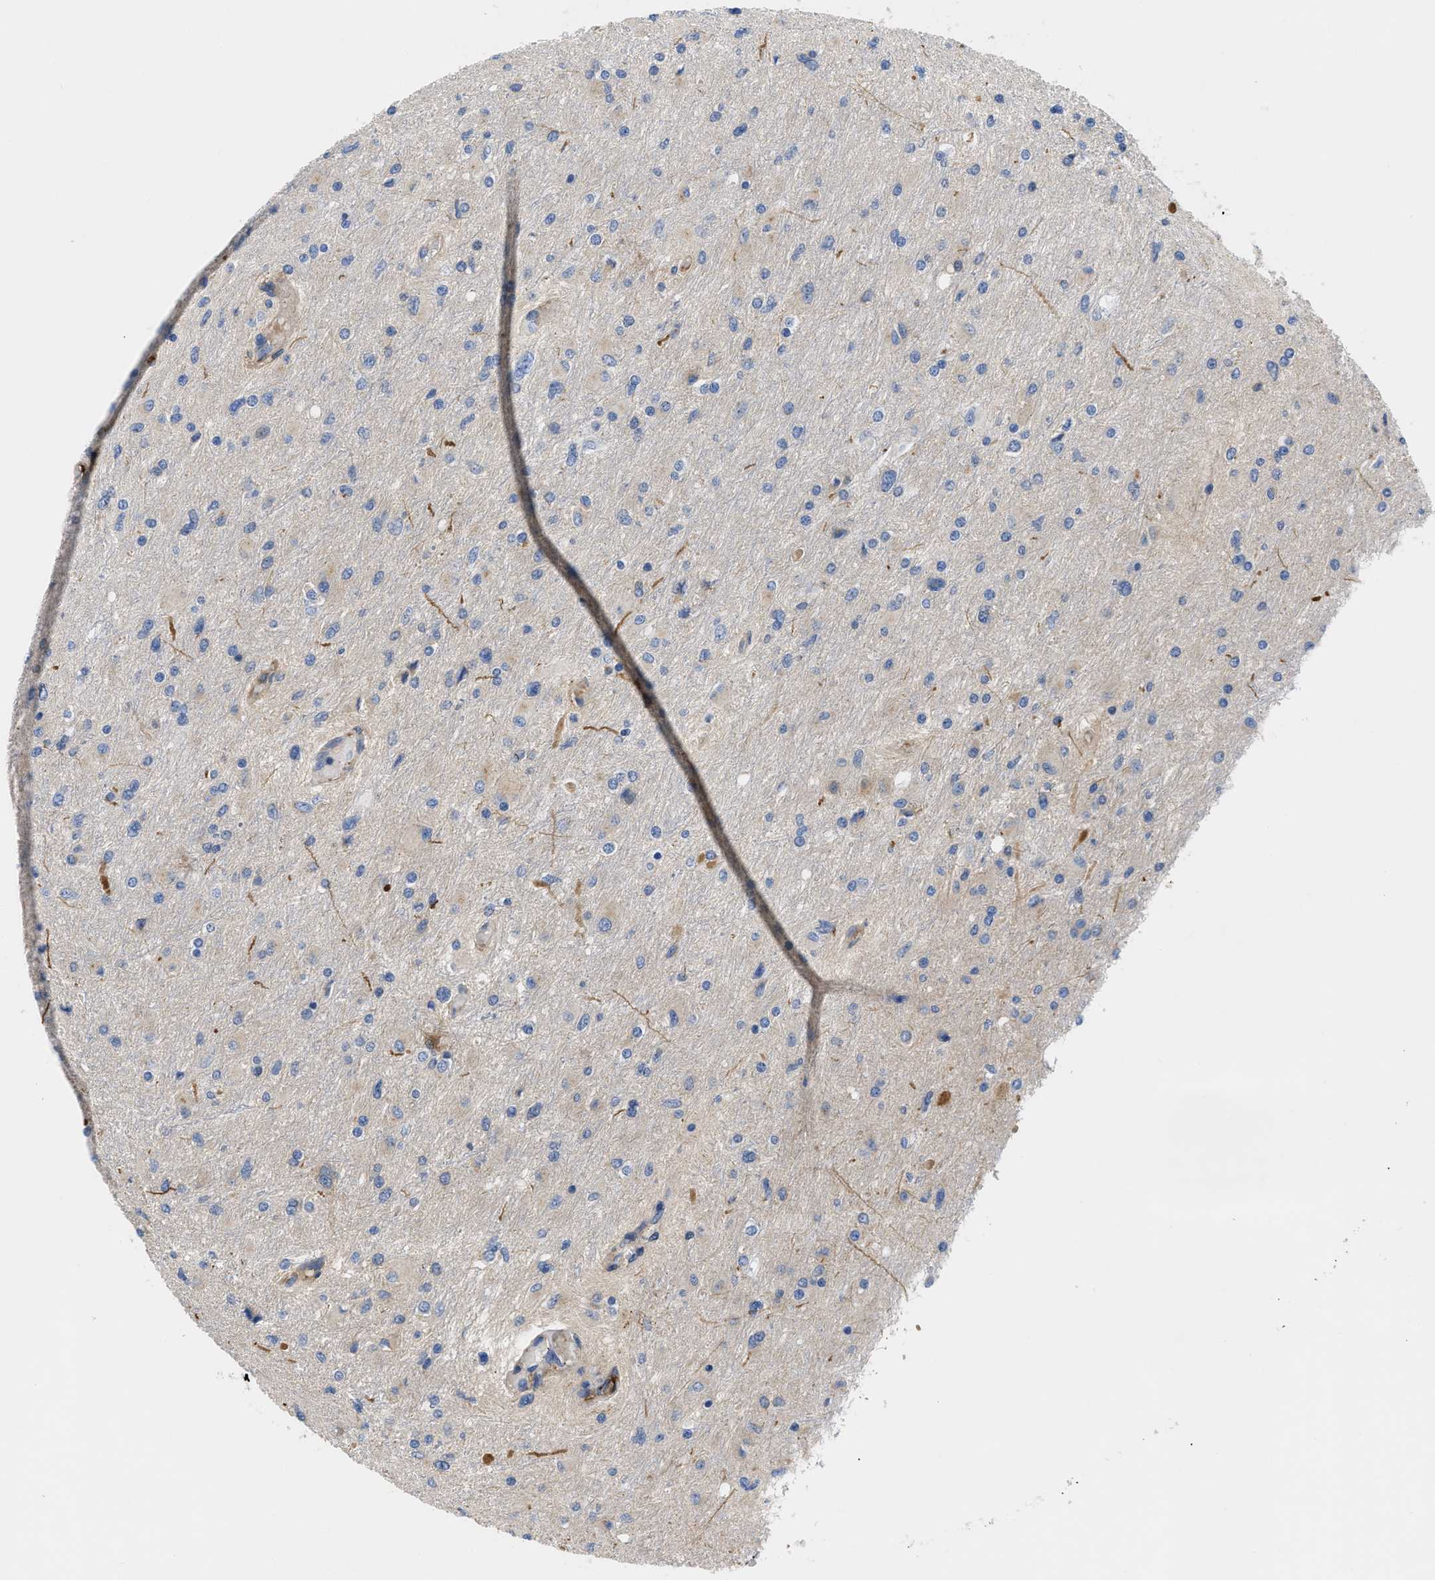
{"staining": {"intensity": "negative", "quantity": "none", "location": "none"}, "tissue": "glioma", "cell_type": "Tumor cells", "image_type": "cancer", "snomed": [{"axis": "morphology", "description": "Glioma, malignant, High grade"}, {"axis": "topography", "description": "Cerebral cortex"}], "caption": "This photomicrograph is of glioma stained with IHC to label a protein in brown with the nuclei are counter-stained blue. There is no staining in tumor cells.", "gene": "HSPG2", "patient": {"sex": "female", "age": 36}}